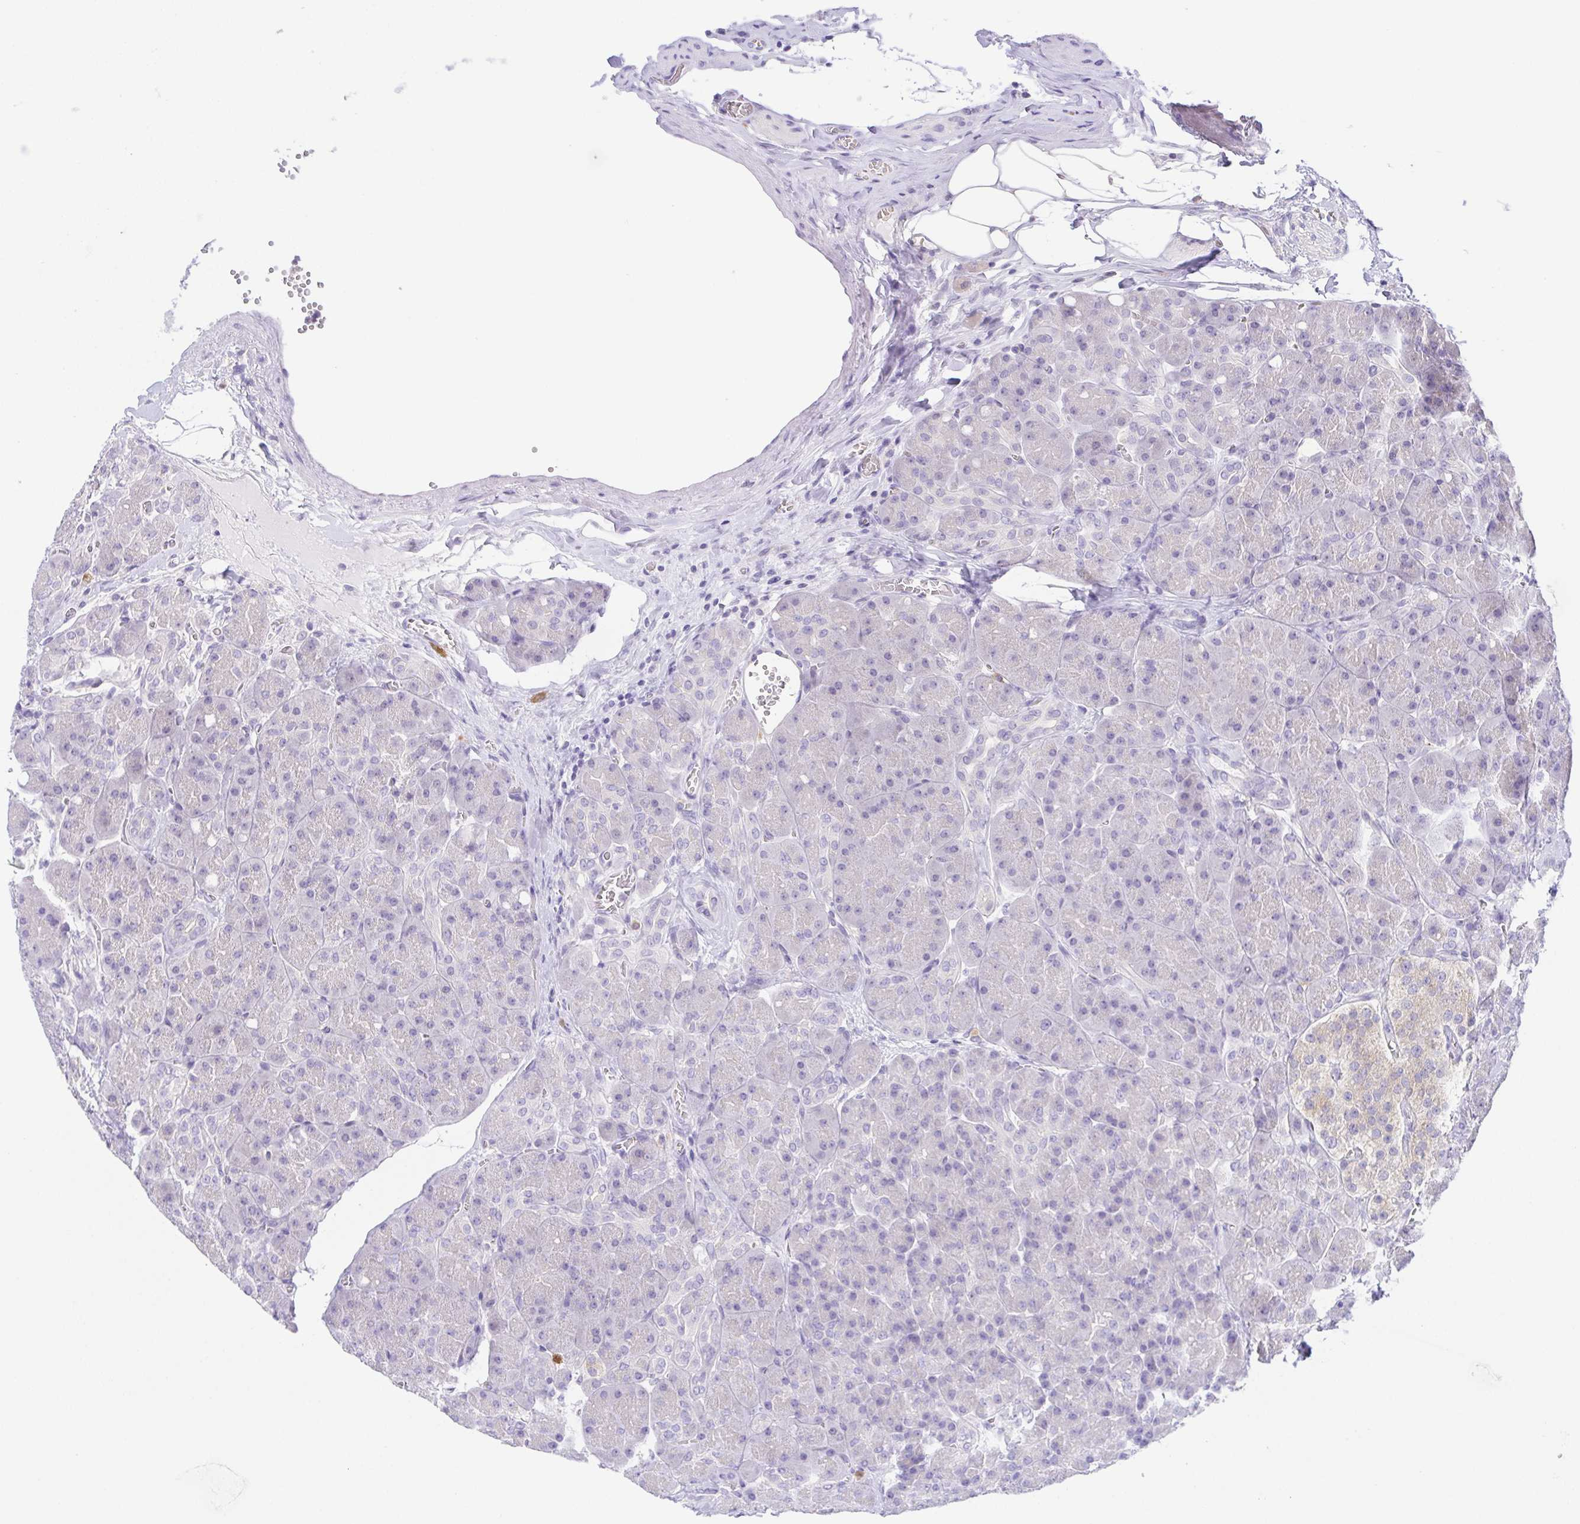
{"staining": {"intensity": "negative", "quantity": "none", "location": "none"}, "tissue": "pancreas", "cell_type": "Exocrine glandular cells", "image_type": "normal", "snomed": [{"axis": "morphology", "description": "Normal tissue, NOS"}, {"axis": "topography", "description": "Pancreas"}], "caption": "Exocrine glandular cells show no significant expression in normal pancreas. (Immunohistochemistry (ihc), brightfield microscopy, high magnification).", "gene": "KRTDAP", "patient": {"sex": "male", "age": 55}}